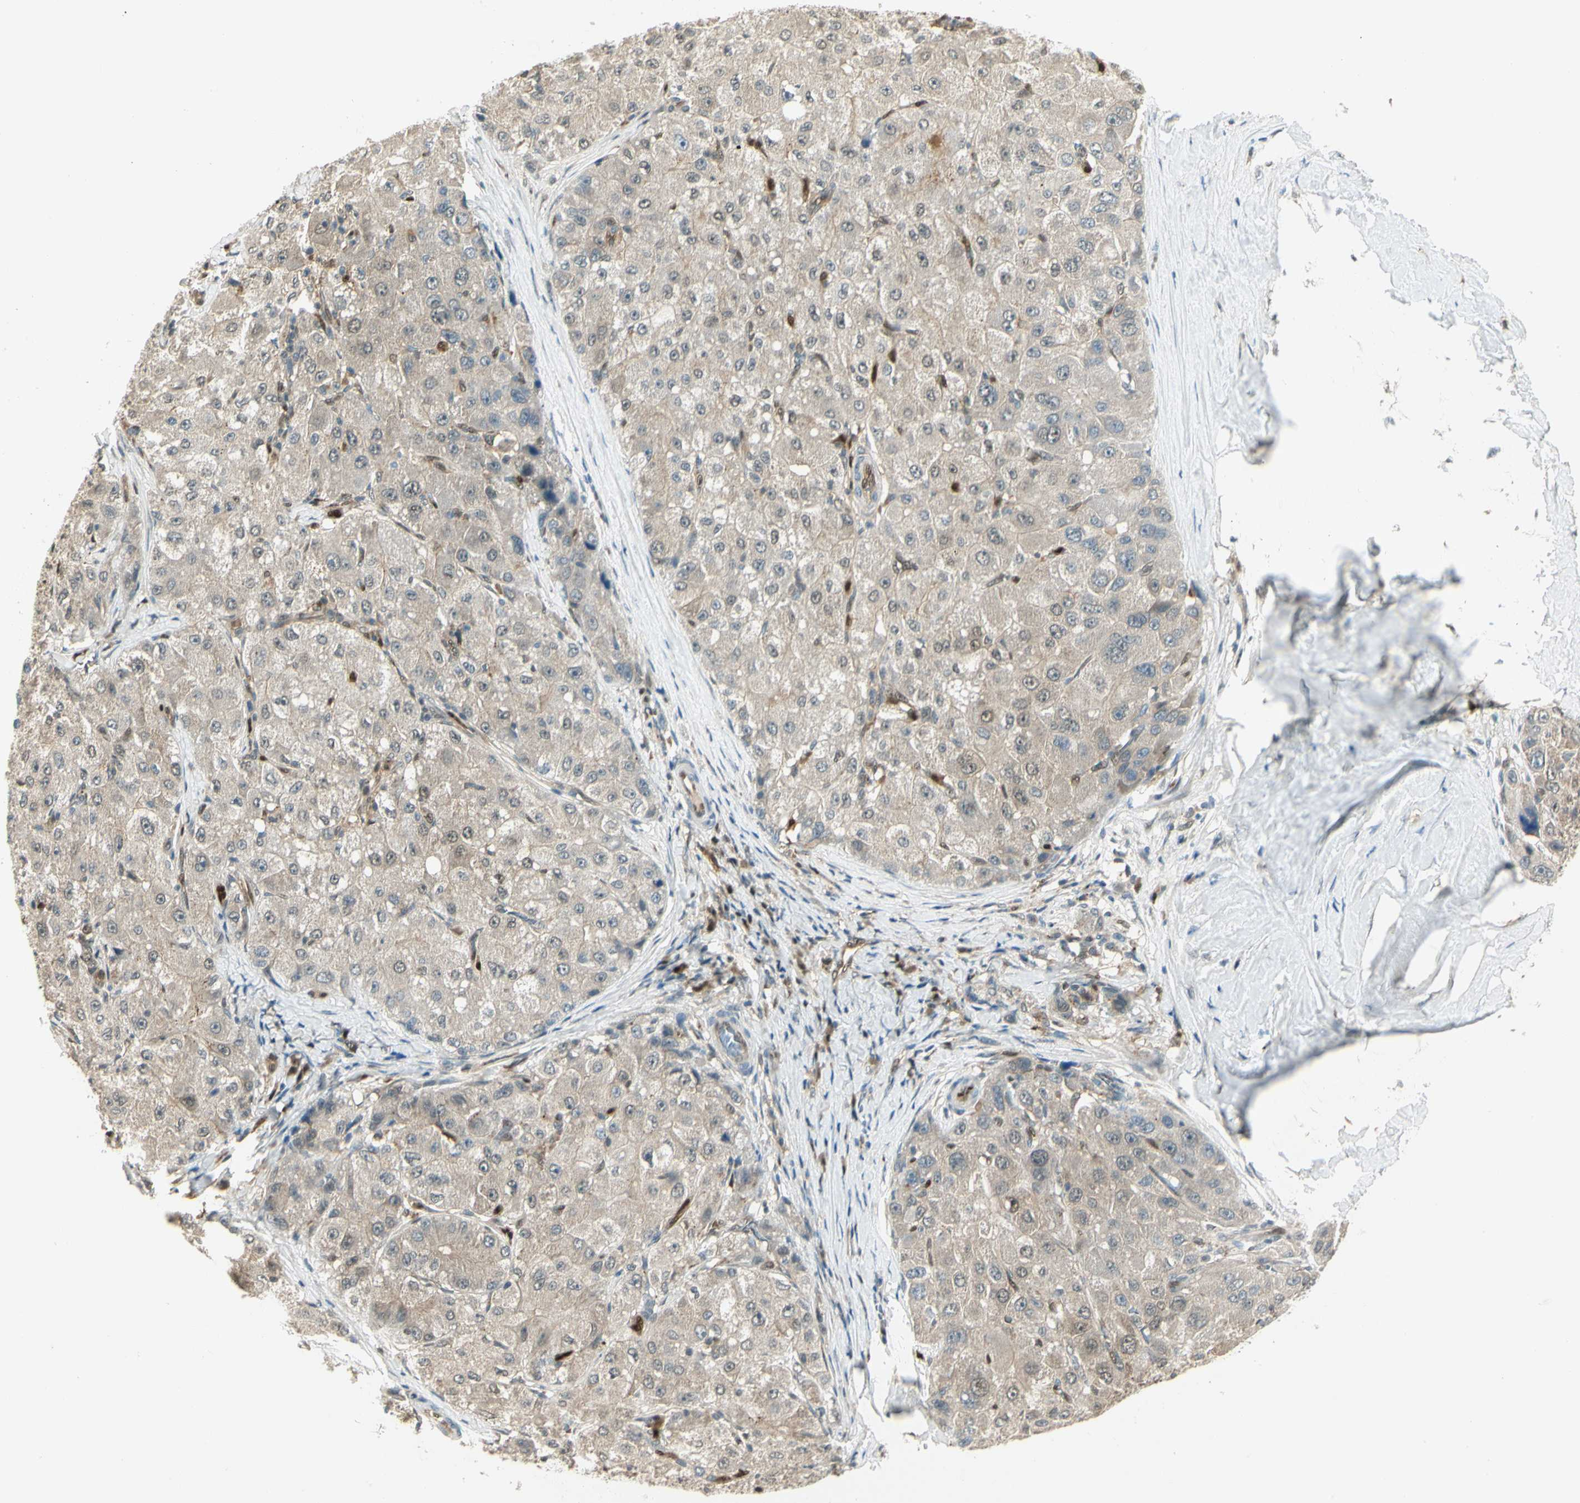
{"staining": {"intensity": "negative", "quantity": "none", "location": "none"}, "tissue": "liver cancer", "cell_type": "Tumor cells", "image_type": "cancer", "snomed": [{"axis": "morphology", "description": "Carcinoma, Hepatocellular, NOS"}, {"axis": "topography", "description": "Liver"}], "caption": "A histopathology image of human hepatocellular carcinoma (liver) is negative for staining in tumor cells. (Stains: DAB (3,3'-diaminobenzidine) IHC with hematoxylin counter stain, Microscopy: brightfield microscopy at high magnification).", "gene": "LTA4H", "patient": {"sex": "male", "age": 80}}